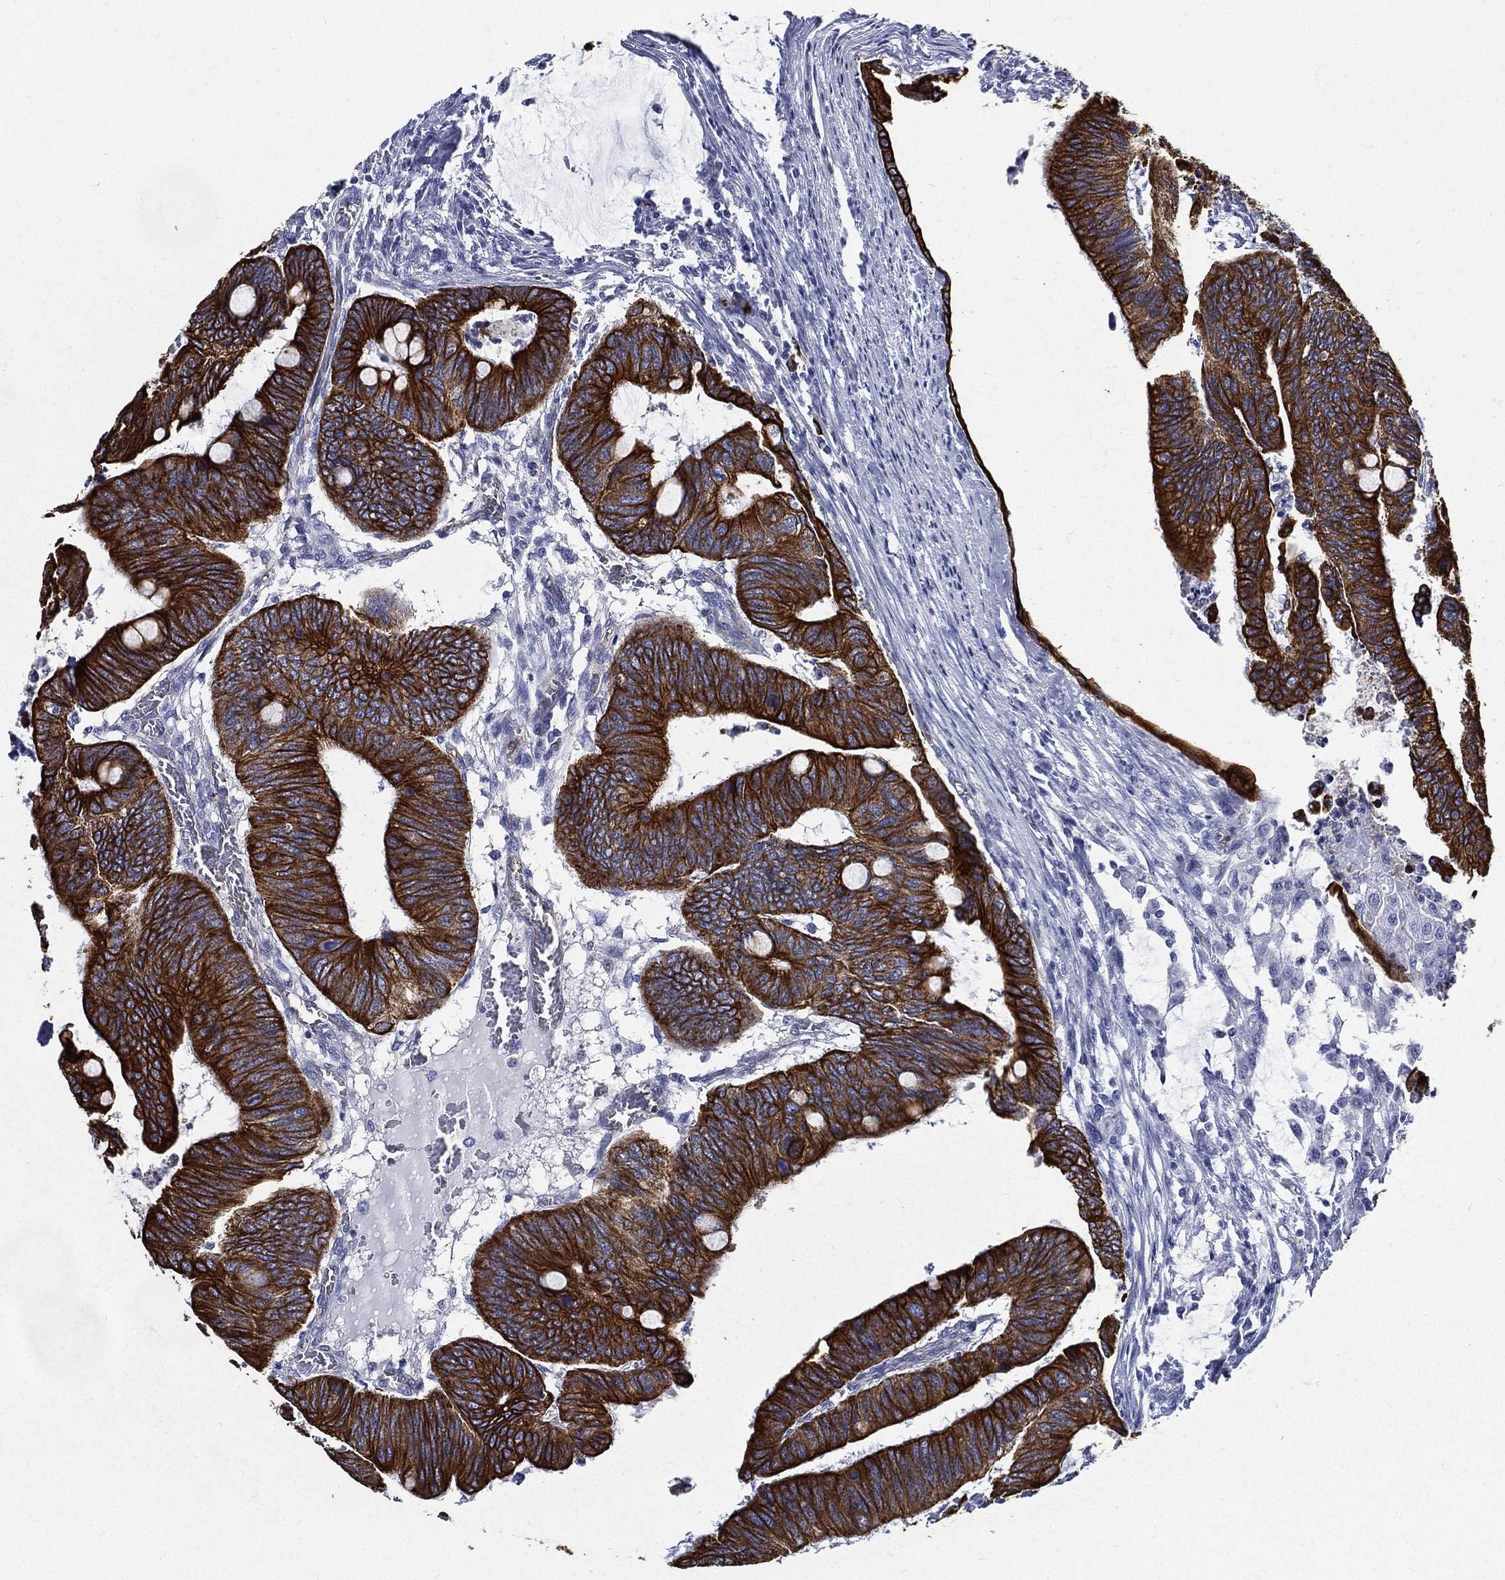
{"staining": {"intensity": "strong", "quantity": ">75%", "location": "cytoplasmic/membranous"}, "tissue": "colorectal cancer", "cell_type": "Tumor cells", "image_type": "cancer", "snomed": [{"axis": "morphology", "description": "Normal tissue, NOS"}, {"axis": "morphology", "description": "Adenocarcinoma, NOS"}, {"axis": "topography", "description": "Rectum"}, {"axis": "topography", "description": "Peripheral nerve tissue"}], "caption": "Approximately >75% of tumor cells in colorectal cancer demonstrate strong cytoplasmic/membranous protein staining as visualized by brown immunohistochemical staining.", "gene": "NEDD9", "patient": {"sex": "male", "age": 92}}